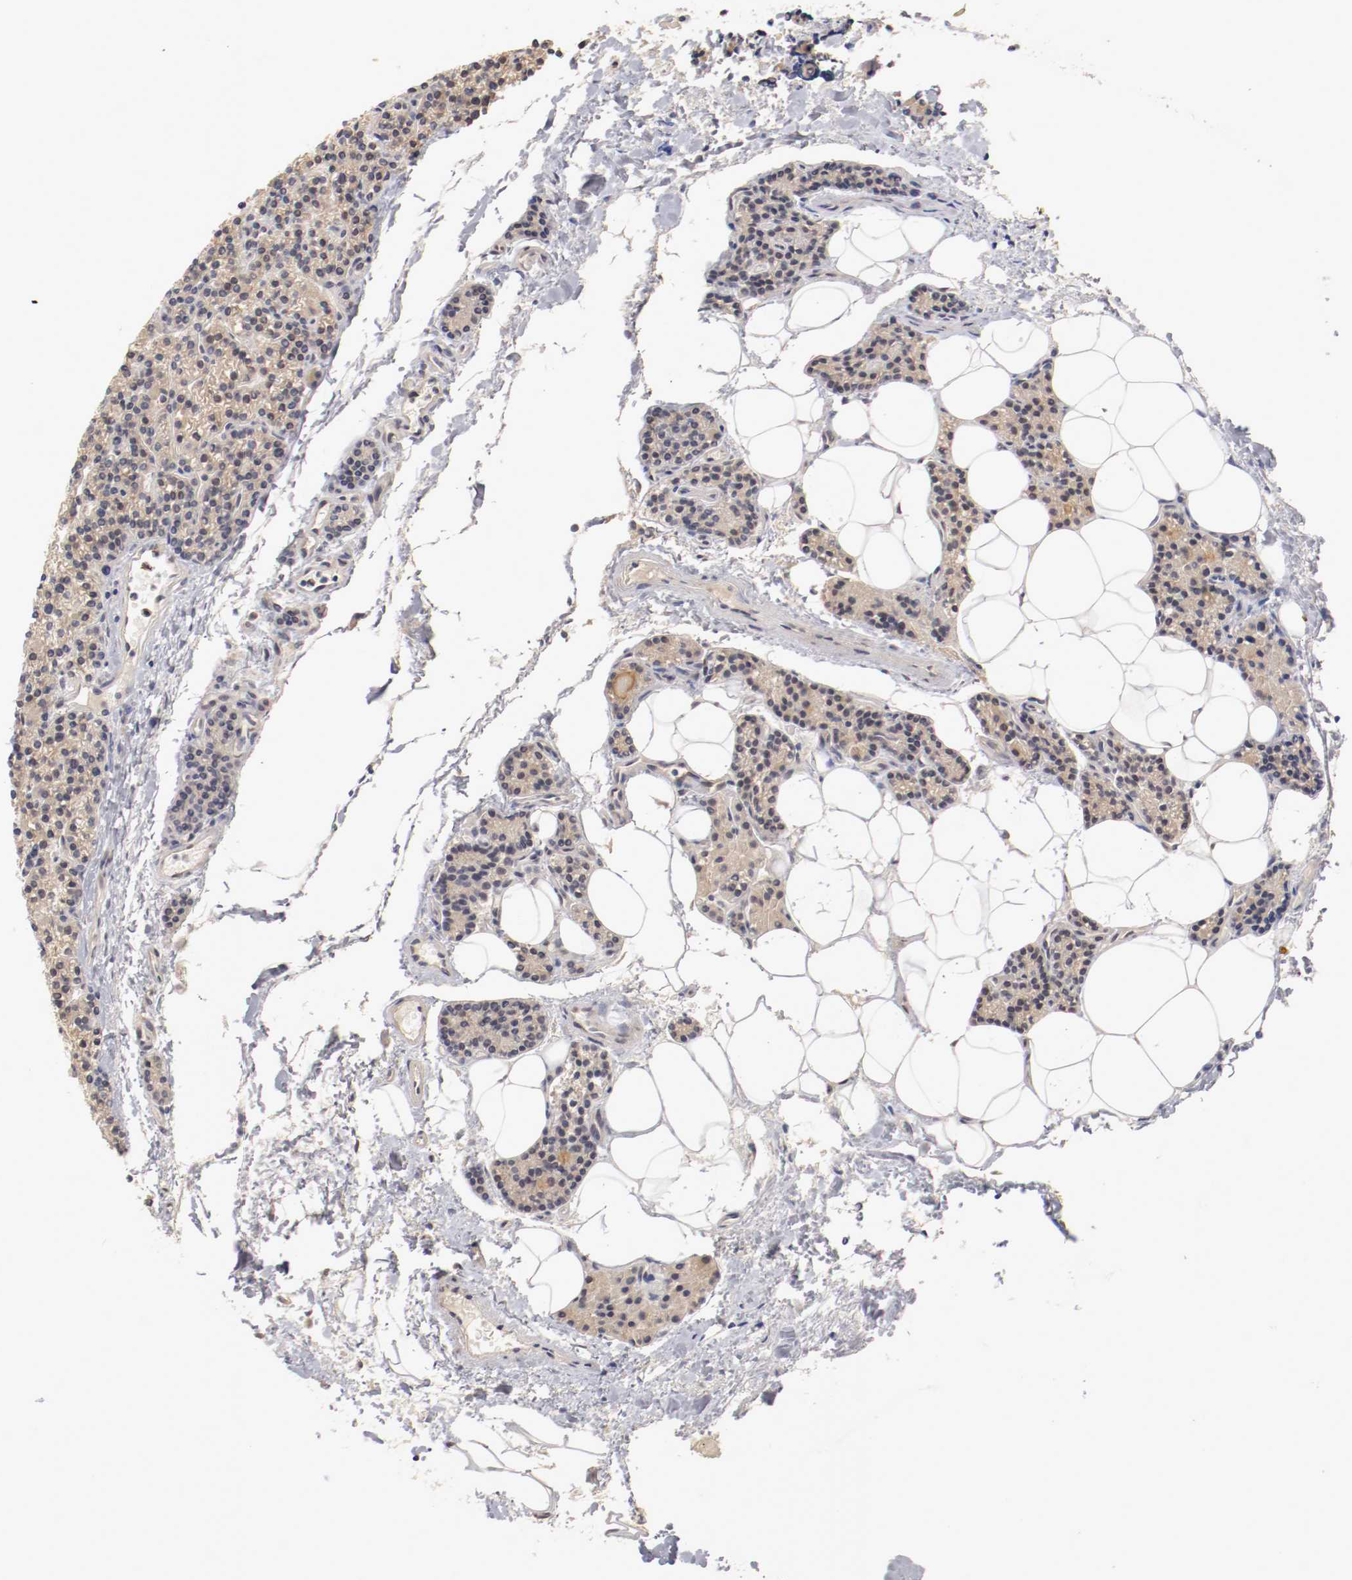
{"staining": {"intensity": "weak", "quantity": ">75%", "location": "cytoplasmic/membranous"}, "tissue": "parathyroid gland", "cell_type": "Glandular cells", "image_type": "normal", "snomed": [{"axis": "morphology", "description": "Normal tissue, NOS"}, {"axis": "topography", "description": "Parathyroid gland"}], "caption": "Glandular cells reveal low levels of weak cytoplasmic/membranous staining in about >75% of cells in unremarkable parathyroid gland.", "gene": "CEBPE", "patient": {"sex": "female", "age": 50}}